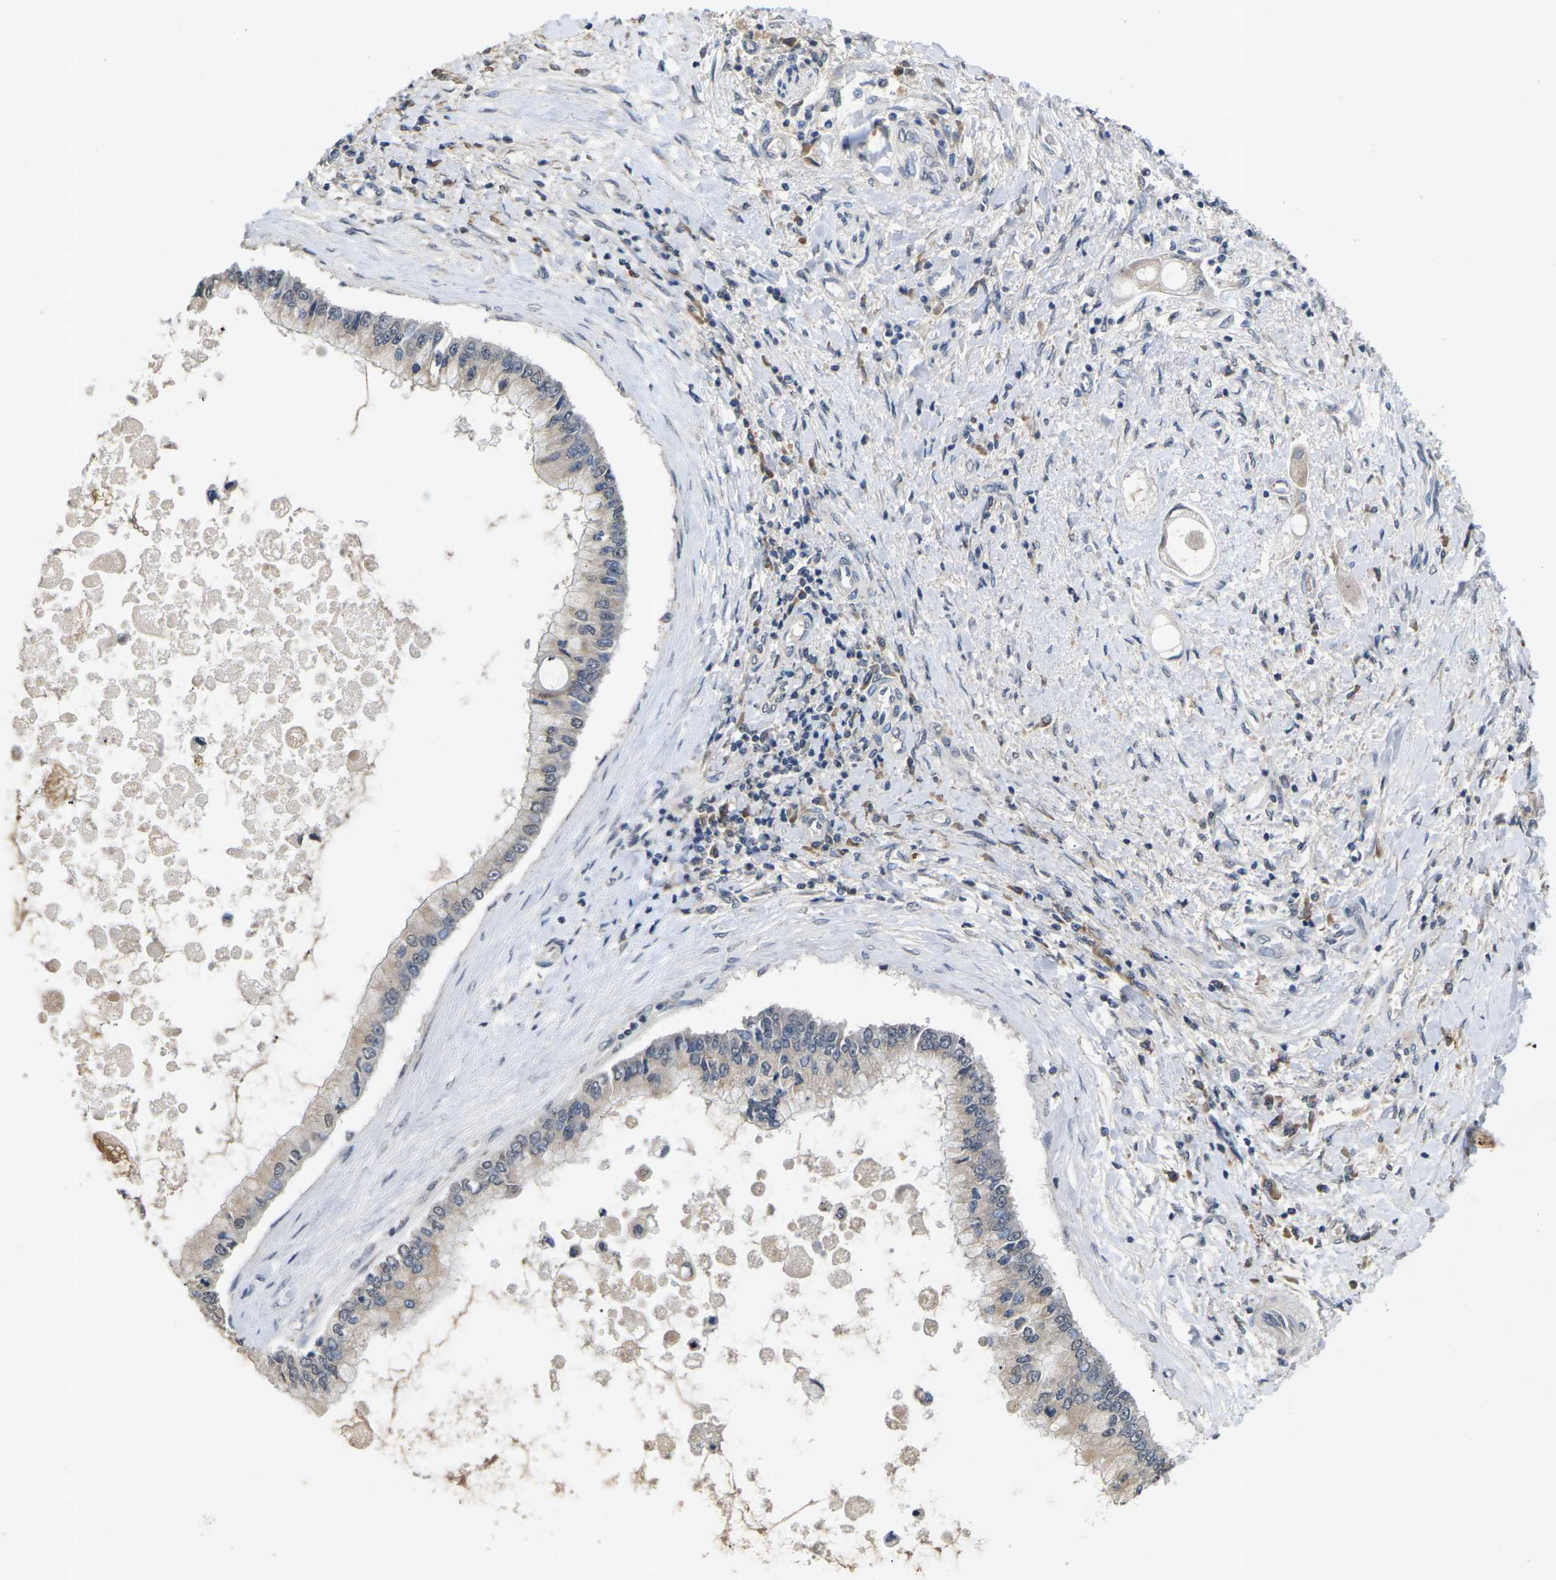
{"staining": {"intensity": "weak", "quantity": "<25%", "location": "cytoplasmic/membranous"}, "tissue": "liver cancer", "cell_type": "Tumor cells", "image_type": "cancer", "snomed": [{"axis": "morphology", "description": "Cholangiocarcinoma"}, {"axis": "topography", "description": "Liver"}], "caption": "This is an IHC photomicrograph of liver cancer (cholangiocarcinoma). There is no staining in tumor cells.", "gene": "SLC2A2", "patient": {"sex": "male", "age": 50}}